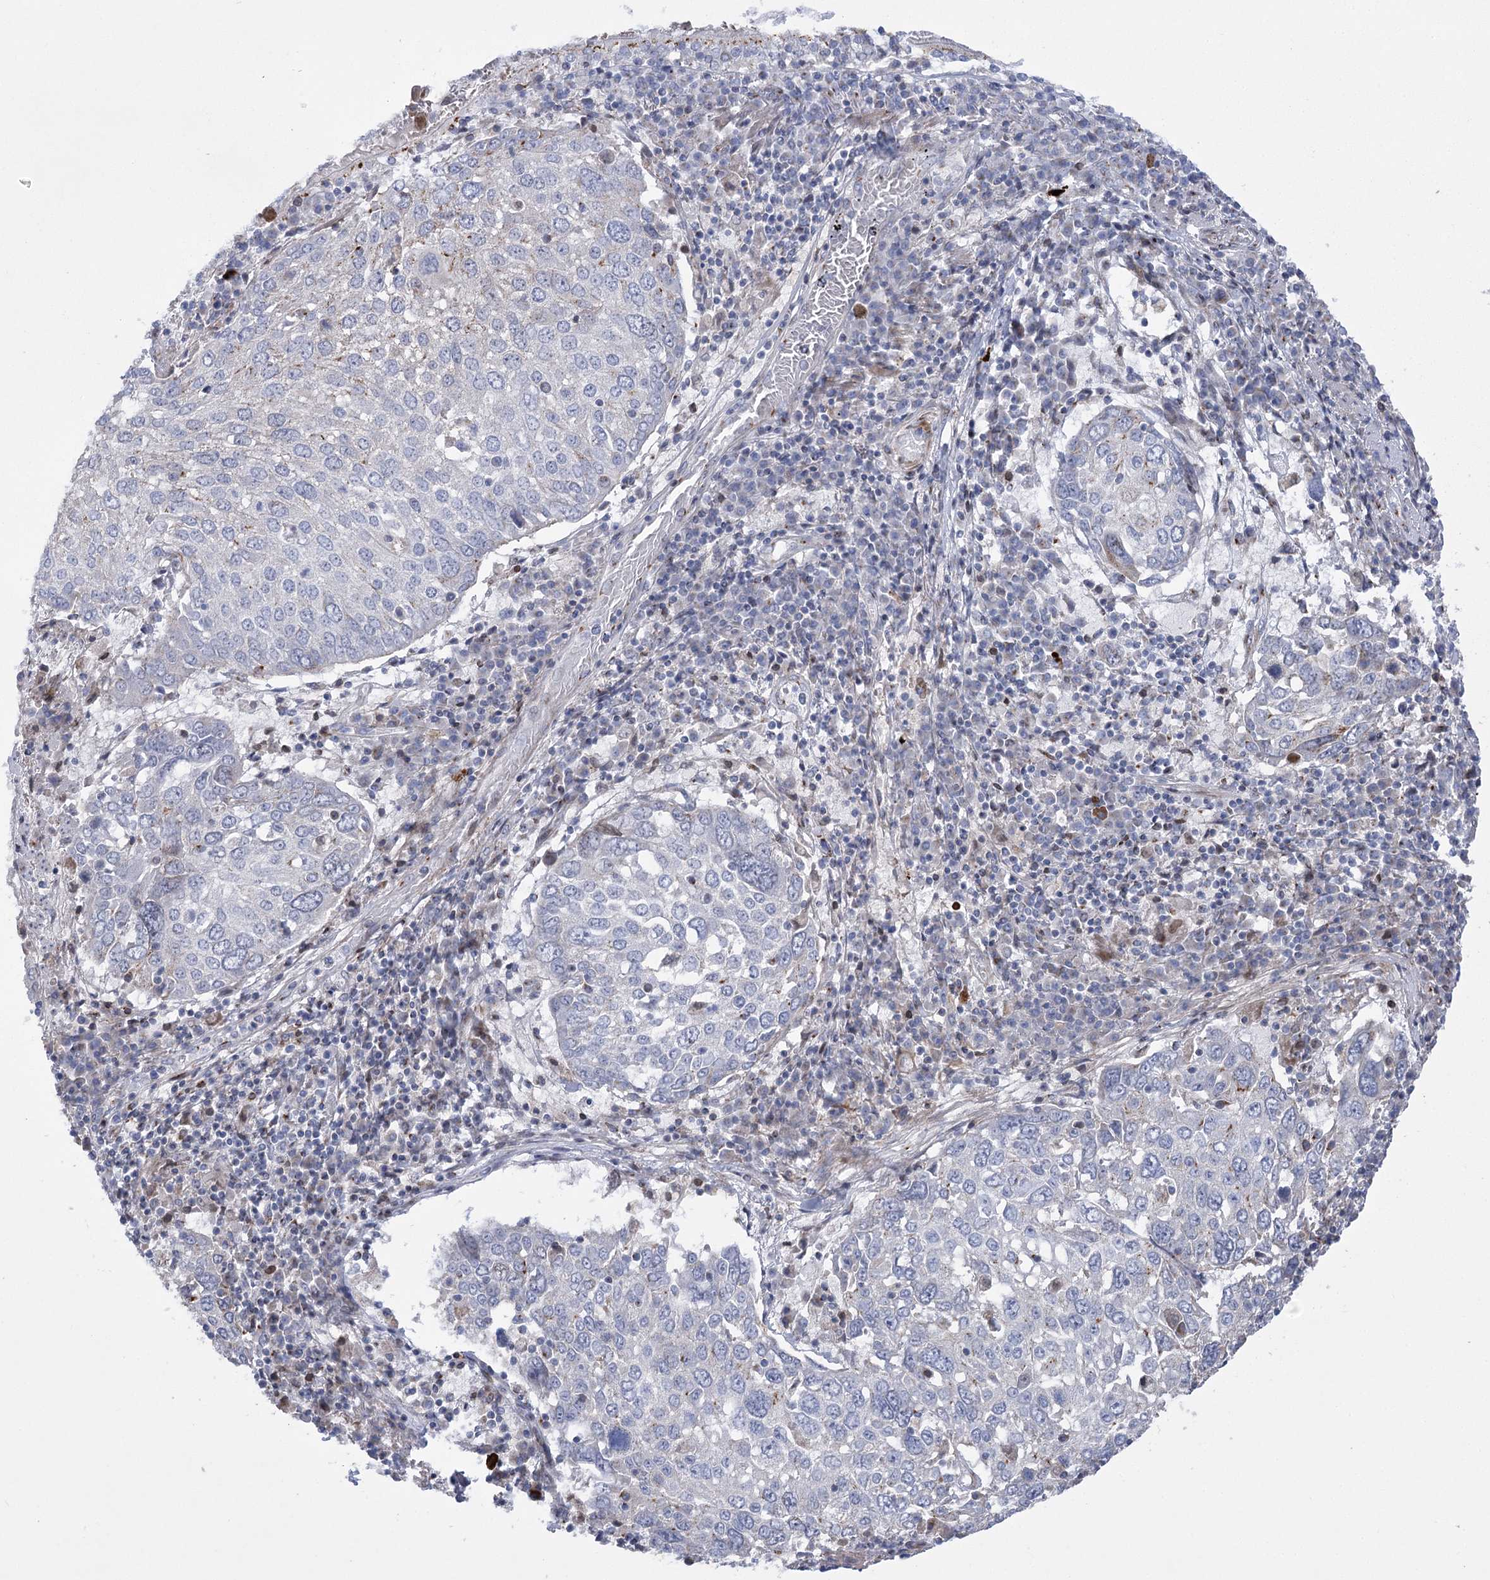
{"staining": {"intensity": "weak", "quantity": "<25%", "location": "cytoplasmic/membranous"}, "tissue": "lung cancer", "cell_type": "Tumor cells", "image_type": "cancer", "snomed": [{"axis": "morphology", "description": "Squamous cell carcinoma, NOS"}, {"axis": "topography", "description": "Lung"}], "caption": "Tumor cells show no significant expression in lung cancer (squamous cell carcinoma). Nuclei are stained in blue.", "gene": "NME7", "patient": {"sex": "male", "age": 65}}